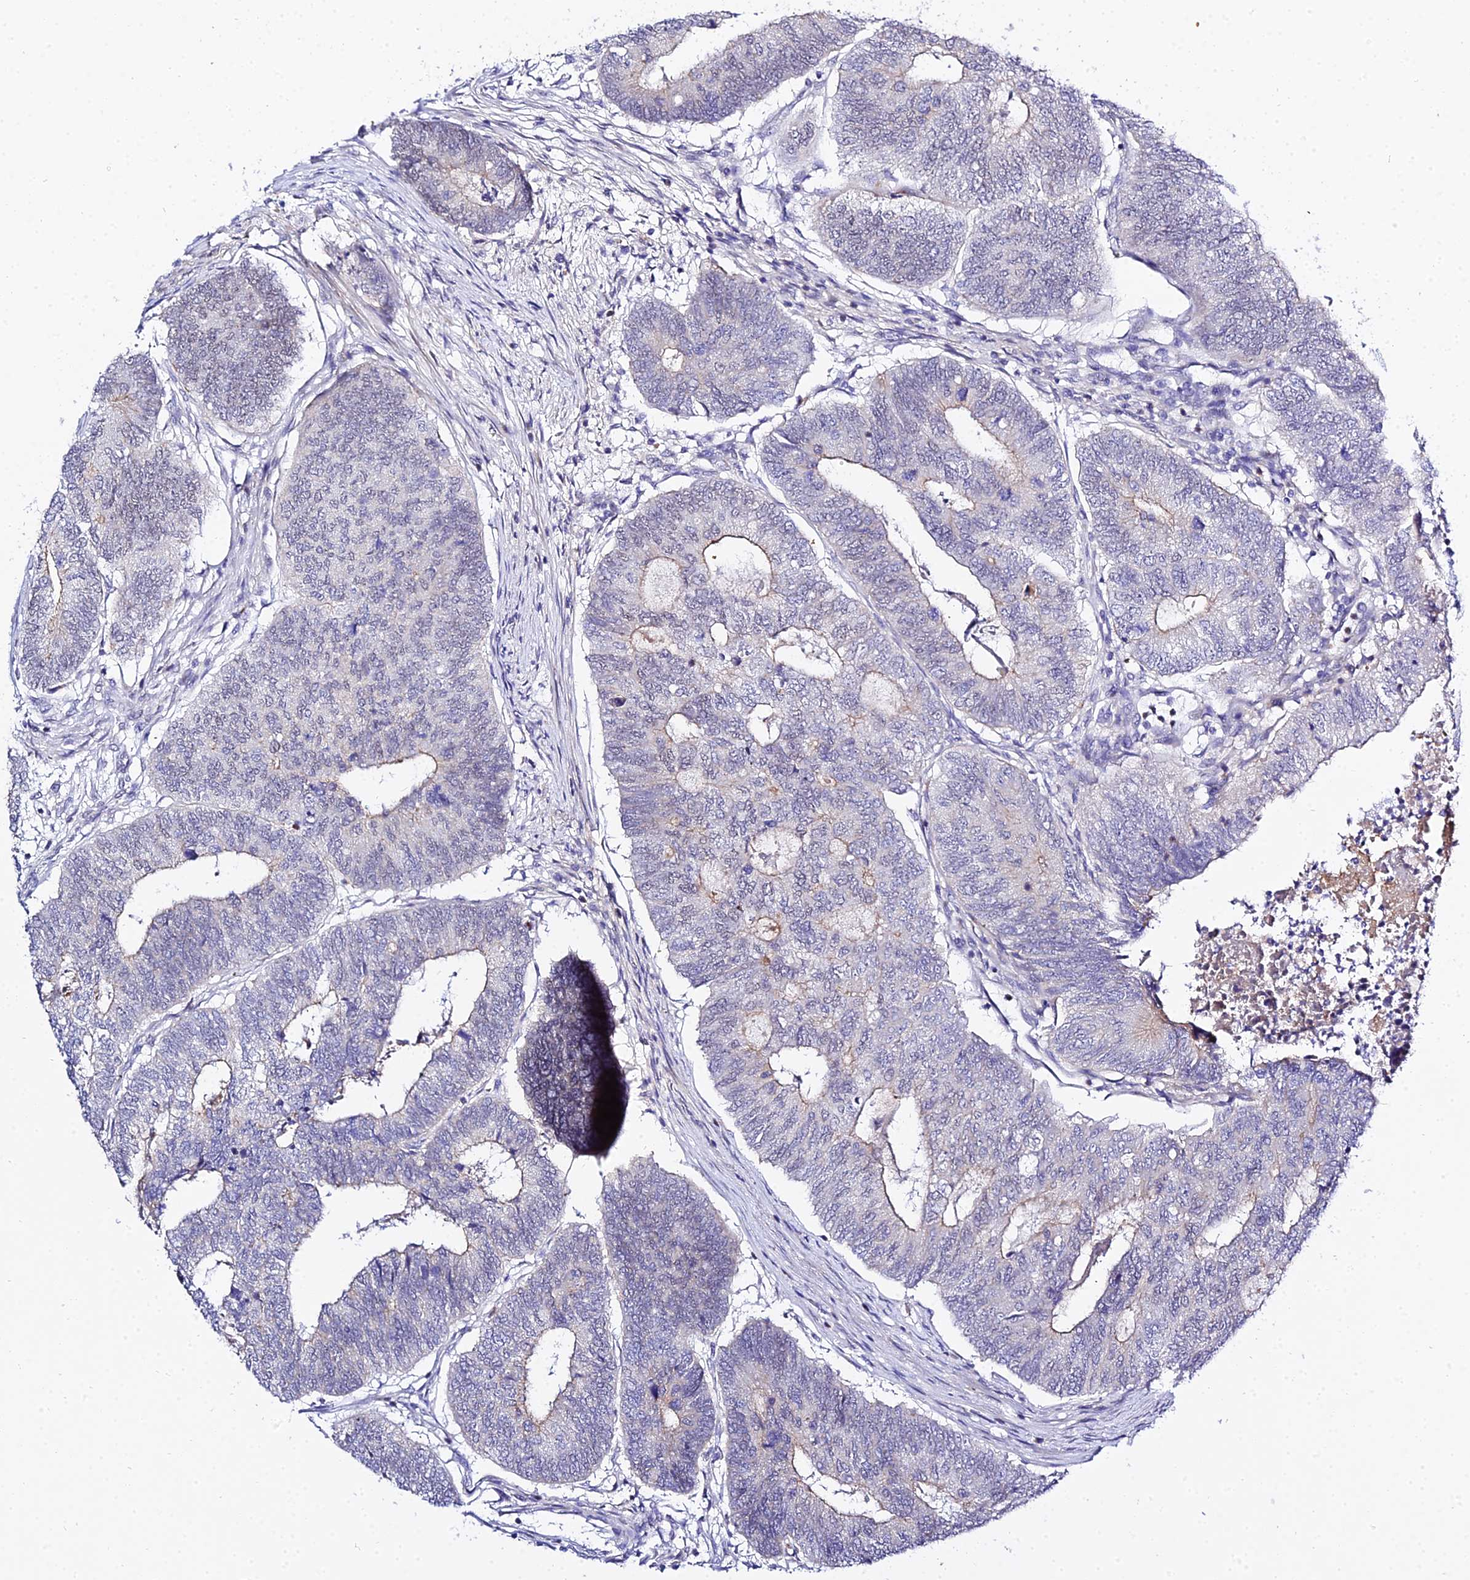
{"staining": {"intensity": "negative", "quantity": "none", "location": "none"}, "tissue": "colorectal cancer", "cell_type": "Tumor cells", "image_type": "cancer", "snomed": [{"axis": "morphology", "description": "Adenocarcinoma, NOS"}, {"axis": "topography", "description": "Colon"}], "caption": "Immunohistochemistry (IHC) of colorectal adenocarcinoma displays no staining in tumor cells. (Stains: DAB (3,3'-diaminobenzidine) IHC with hematoxylin counter stain, Microscopy: brightfield microscopy at high magnification).", "gene": "ZNF628", "patient": {"sex": "female", "age": 67}}